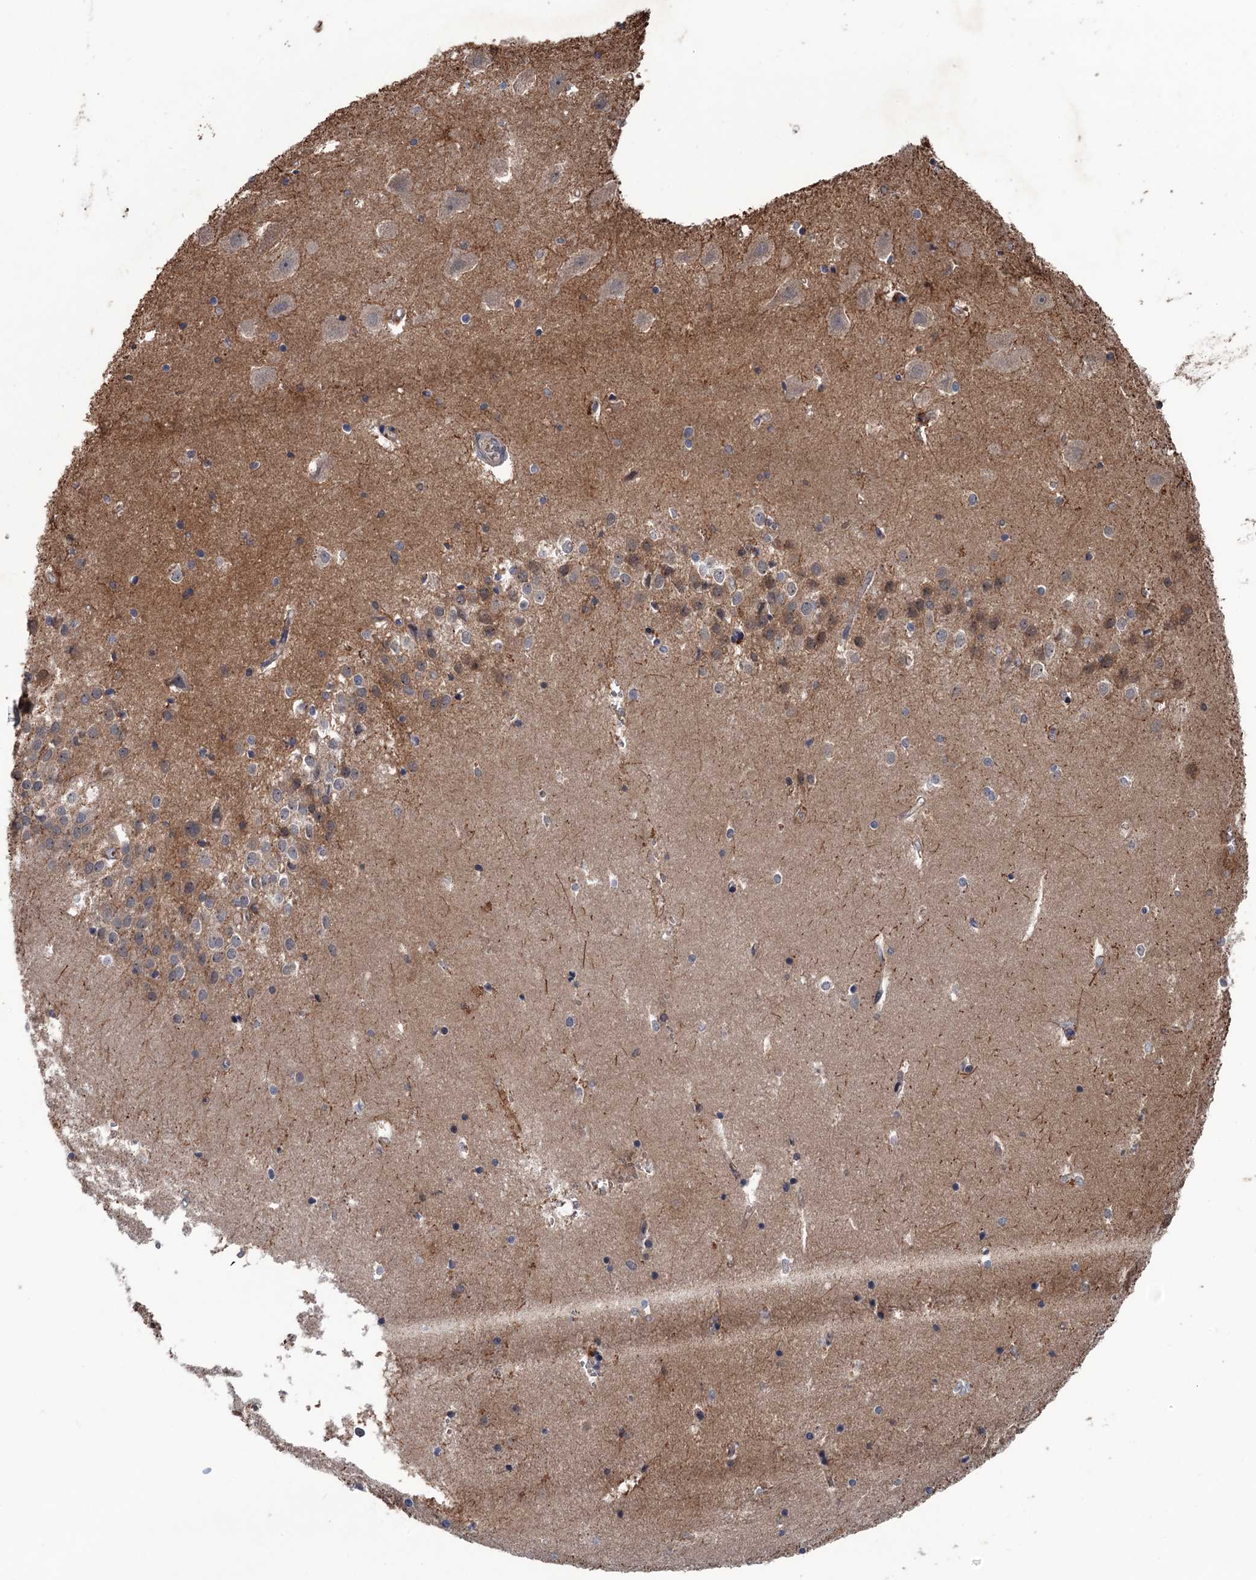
{"staining": {"intensity": "negative", "quantity": "none", "location": "none"}, "tissue": "hippocampus", "cell_type": "Glial cells", "image_type": "normal", "snomed": [{"axis": "morphology", "description": "Normal tissue, NOS"}, {"axis": "topography", "description": "Hippocampus"}], "caption": "This is a micrograph of immunohistochemistry (IHC) staining of benign hippocampus, which shows no positivity in glial cells. (Stains: DAB immunohistochemistry (IHC) with hematoxylin counter stain, Microscopy: brightfield microscopy at high magnification).", "gene": "ZNF438", "patient": {"sex": "female", "age": 52}}